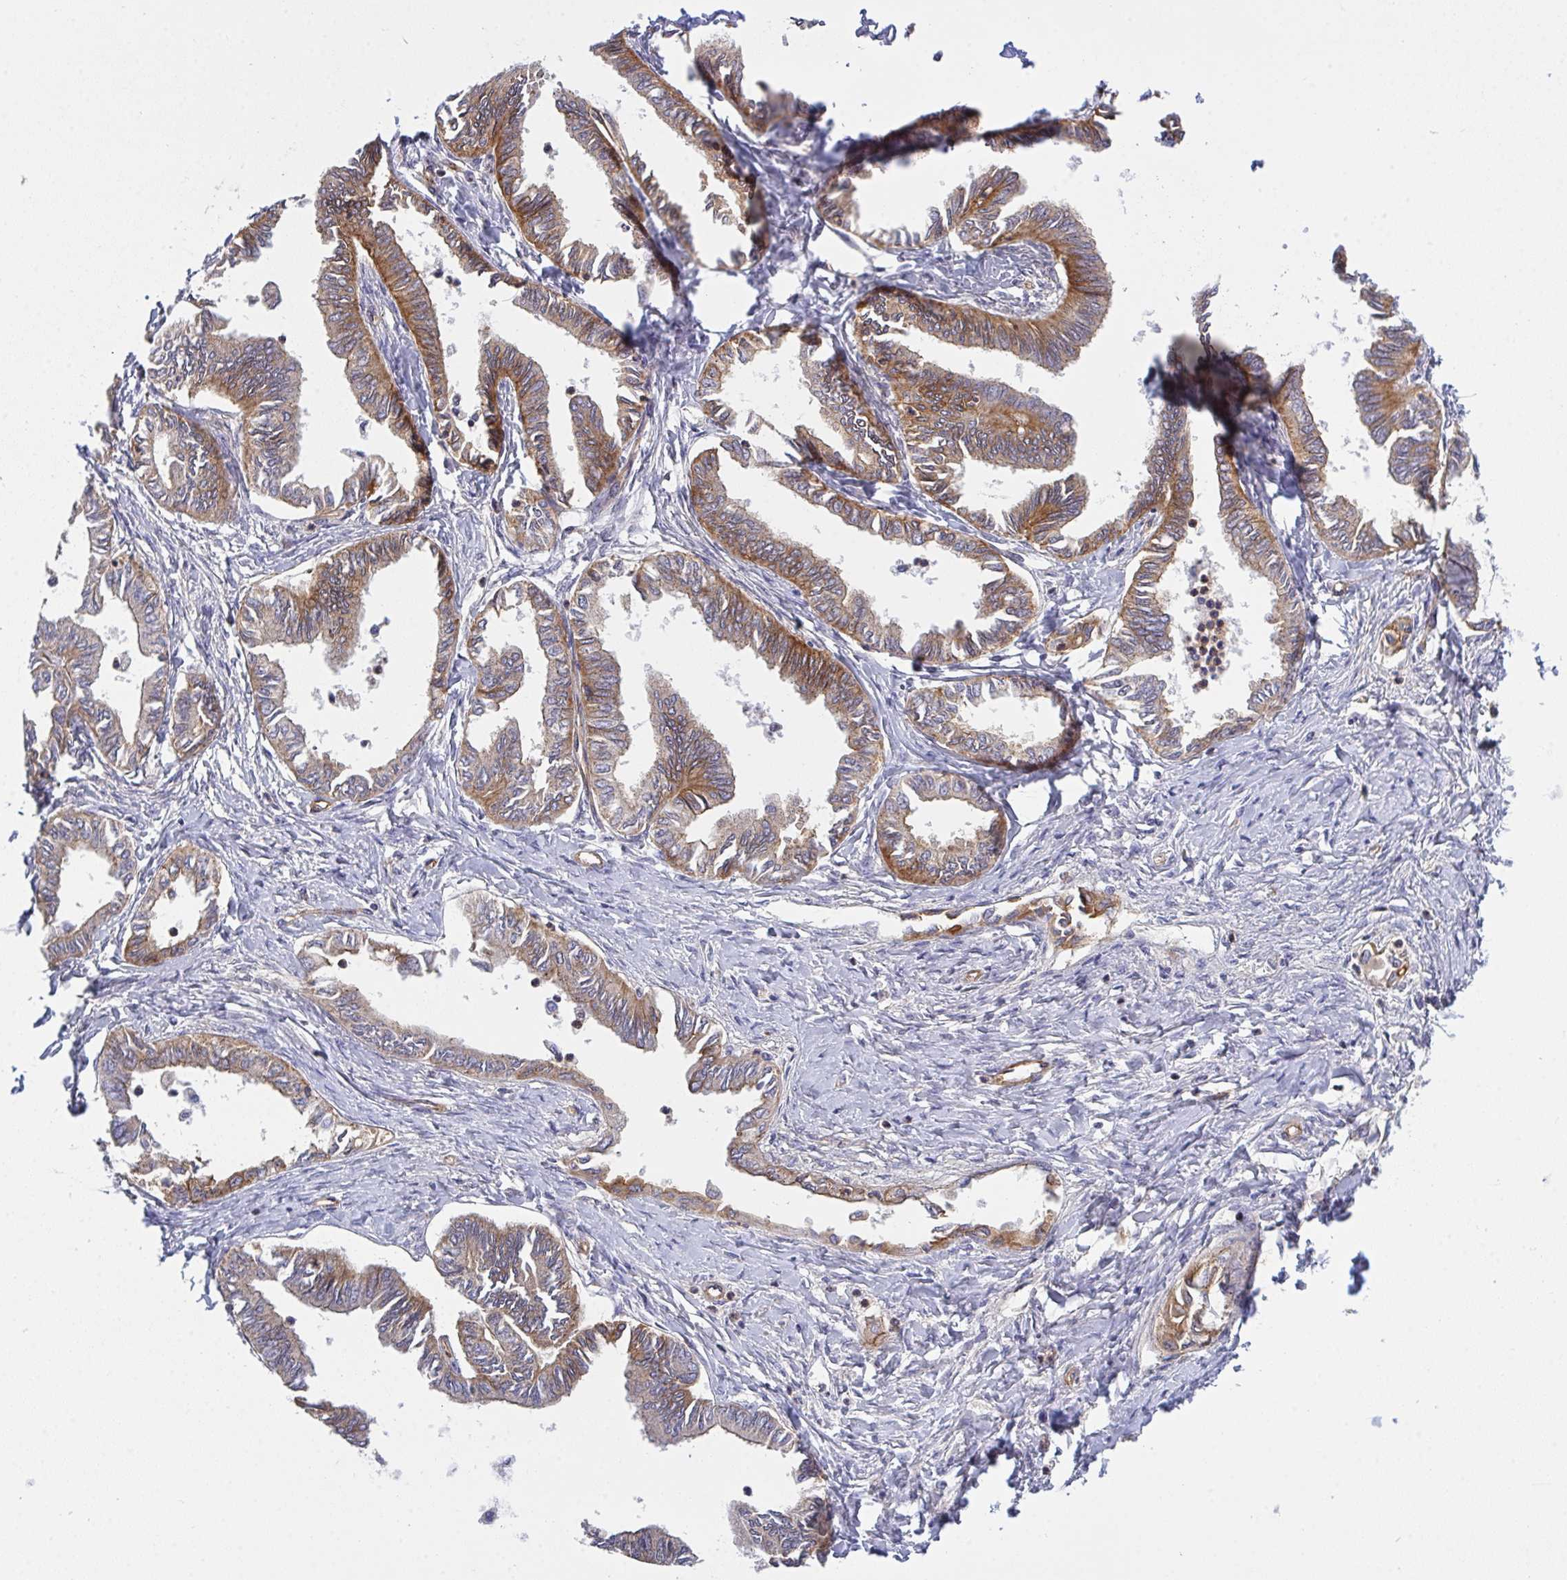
{"staining": {"intensity": "moderate", "quantity": ">75%", "location": "cytoplasmic/membranous"}, "tissue": "ovarian cancer", "cell_type": "Tumor cells", "image_type": "cancer", "snomed": [{"axis": "morphology", "description": "Carcinoma, endometroid"}, {"axis": "topography", "description": "Ovary"}], "caption": "Endometroid carcinoma (ovarian) stained with a brown dye displays moderate cytoplasmic/membranous positive staining in approximately >75% of tumor cells.", "gene": "C4orf36", "patient": {"sex": "female", "age": 70}}